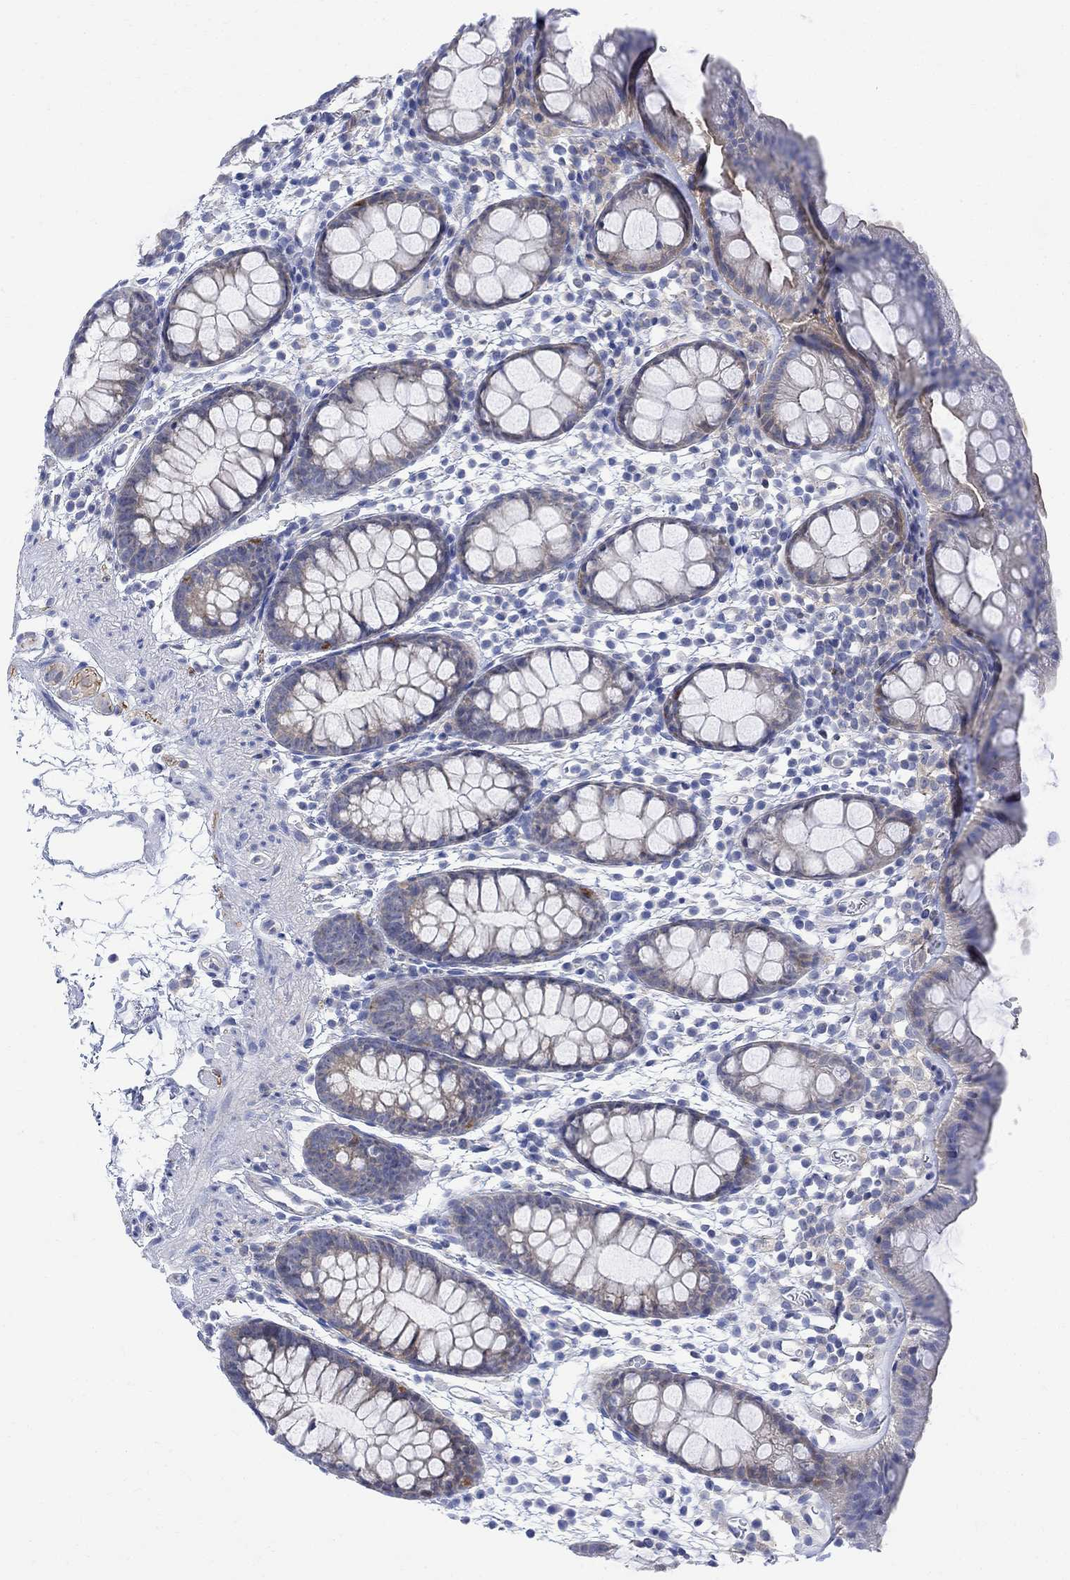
{"staining": {"intensity": "moderate", "quantity": "<25%", "location": "cytoplasmic/membranous"}, "tissue": "rectum", "cell_type": "Glandular cells", "image_type": "normal", "snomed": [{"axis": "morphology", "description": "Normal tissue, NOS"}, {"axis": "topography", "description": "Rectum"}], "caption": "Rectum stained for a protein shows moderate cytoplasmic/membranous positivity in glandular cells. The staining was performed using DAB (3,3'-diaminobenzidine) to visualize the protein expression in brown, while the nuclei were stained in blue with hematoxylin (Magnification: 20x).", "gene": "ARSK", "patient": {"sex": "male", "age": 57}}